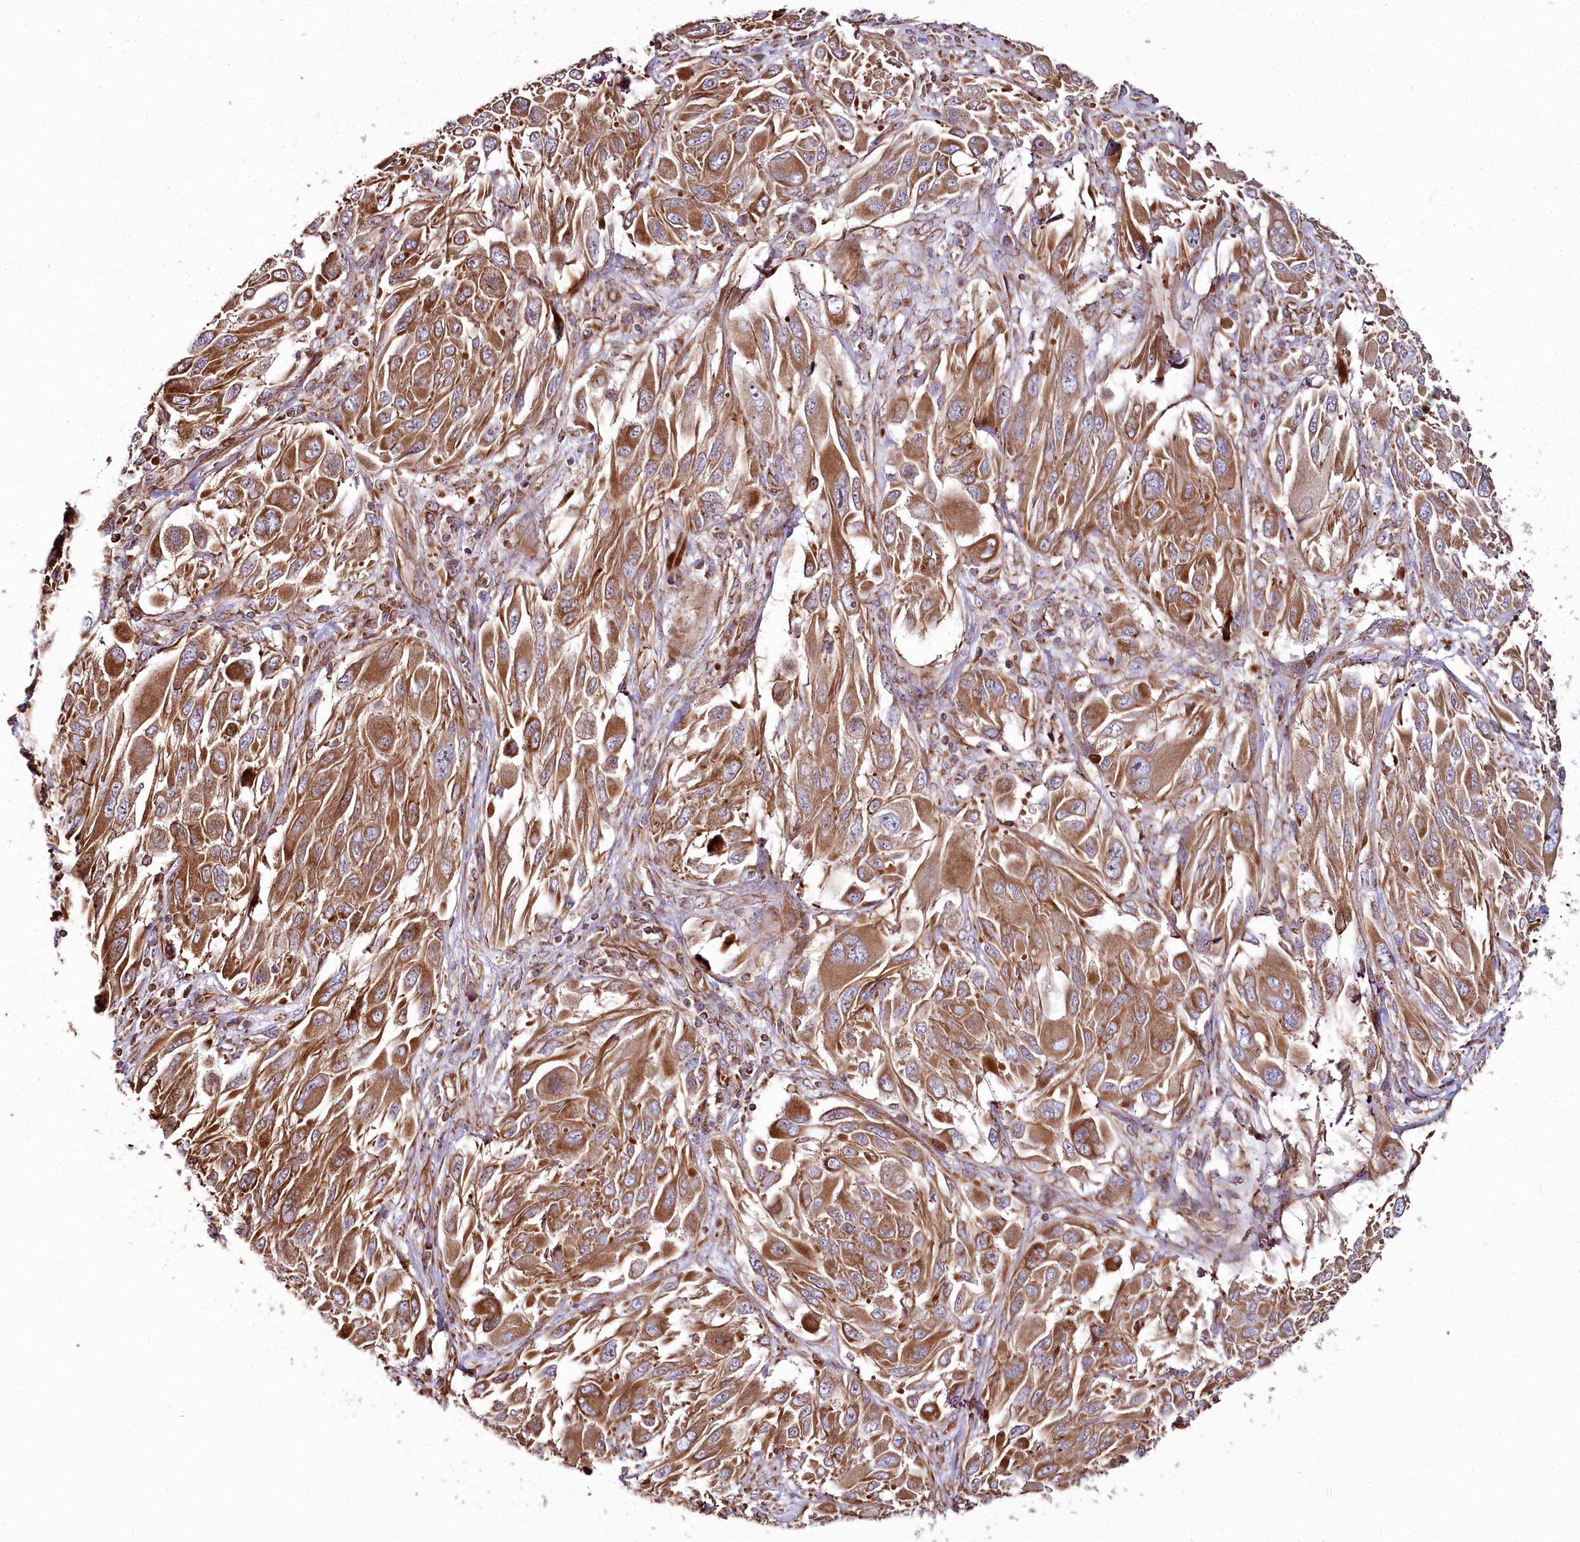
{"staining": {"intensity": "moderate", "quantity": ">75%", "location": "cytoplasmic/membranous"}, "tissue": "melanoma", "cell_type": "Tumor cells", "image_type": "cancer", "snomed": [{"axis": "morphology", "description": "Malignant melanoma, NOS"}, {"axis": "topography", "description": "Skin"}], "caption": "Malignant melanoma was stained to show a protein in brown. There is medium levels of moderate cytoplasmic/membranous staining in about >75% of tumor cells.", "gene": "THUMPD3", "patient": {"sex": "female", "age": 91}}